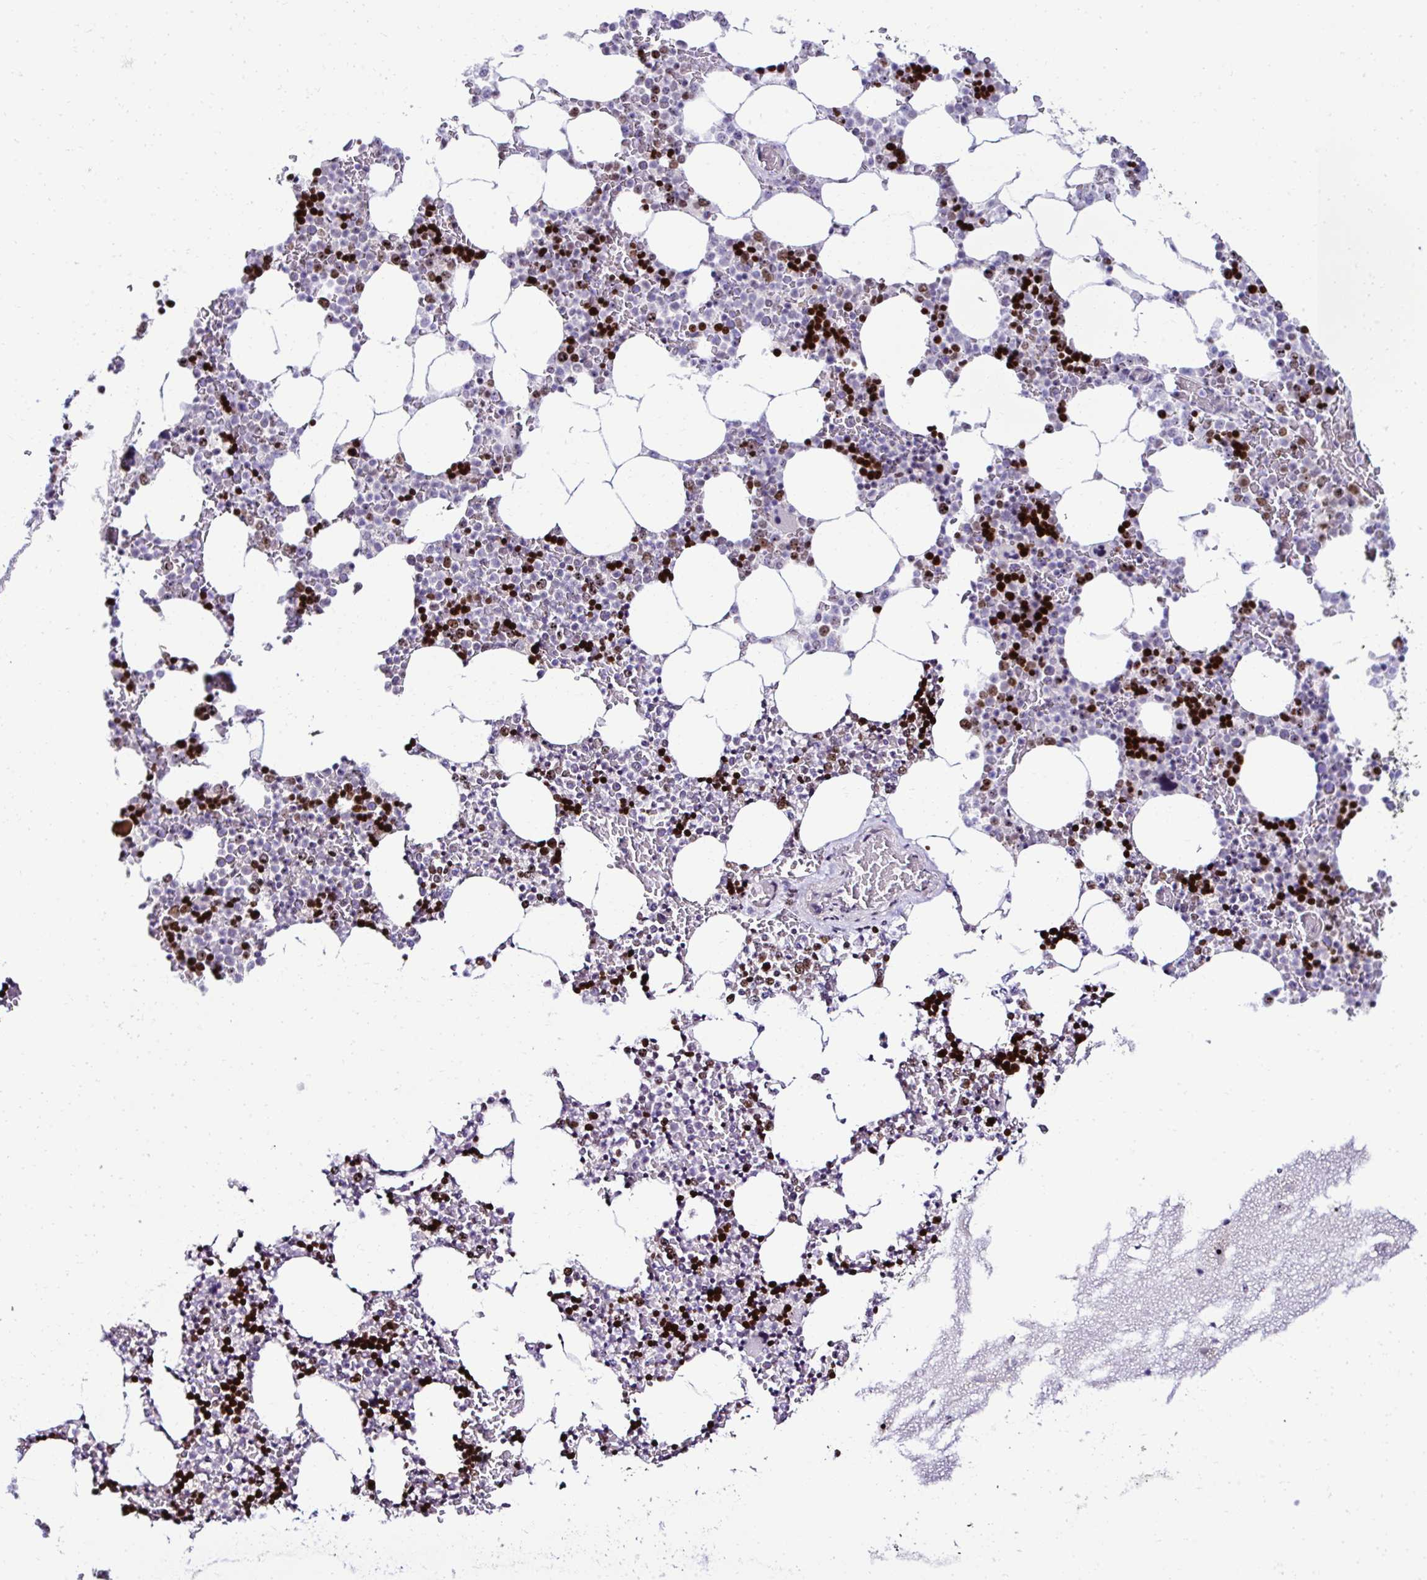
{"staining": {"intensity": "strong", "quantity": "25%-75%", "location": "nuclear"}, "tissue": "bone marrow", "cell_type": "Hematopoietic cells", "image_type": "normal", "snomed": [{"axis": "morphology", "description": "Normal tissue, NOS"}, {"axis": "topography", "description": "Bone marrow"}], "caption": "Immunohistochemistry (IHC) micrograph of benign bone marrow: human bone marrow stained using immunohistochemistry reveals high levels of strong protein expression localized specifically in the nuclear of hematopoietic cells, appearing as a nuclear brown color.", "gene": "CEP72", "patient": {"sex": "female", "age": 42}}